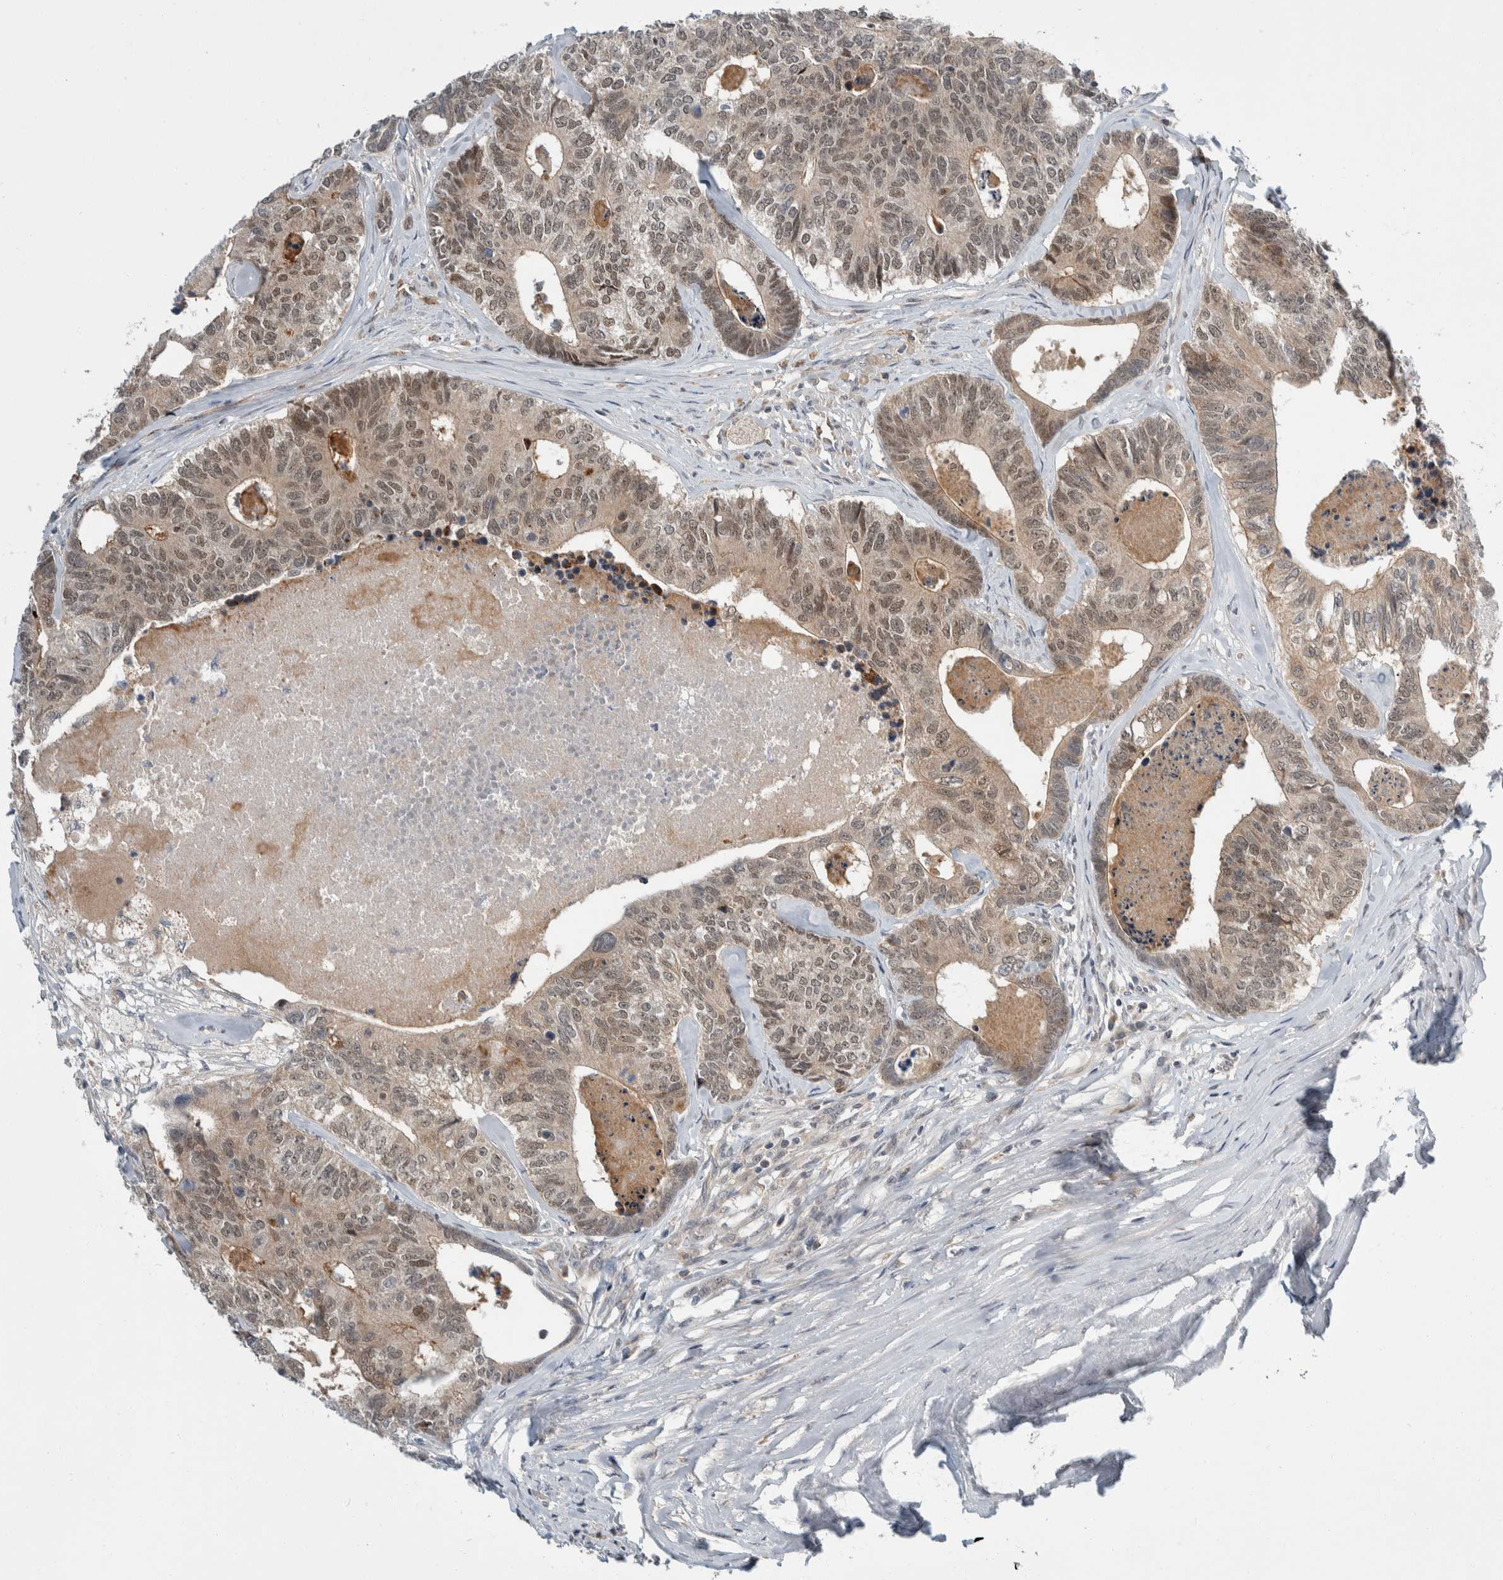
{"staining": {"intensity": "weak", "quantity": ">75%", "location": "cytoplasmic/membranous,nuclear"}, "tissue": "colorectal cancer", "cell_type": "Tumor cells", "image_type": "cancer", "snomed": [{"axis": "morphology", "description": "Adenocarcinoma, NOS"}, {"axis": "topography", "description": "Colon"}], "caption": "This histopathology image exhibits immunohistochemistry staining of human adenocarcinoma (colorectal), with low weak cytoplasmic/membranous and nuclear positivity in approximately >75% of tumor cells.", "gene": "SHPK", "patient": {"sex": "female", "age": 67}}